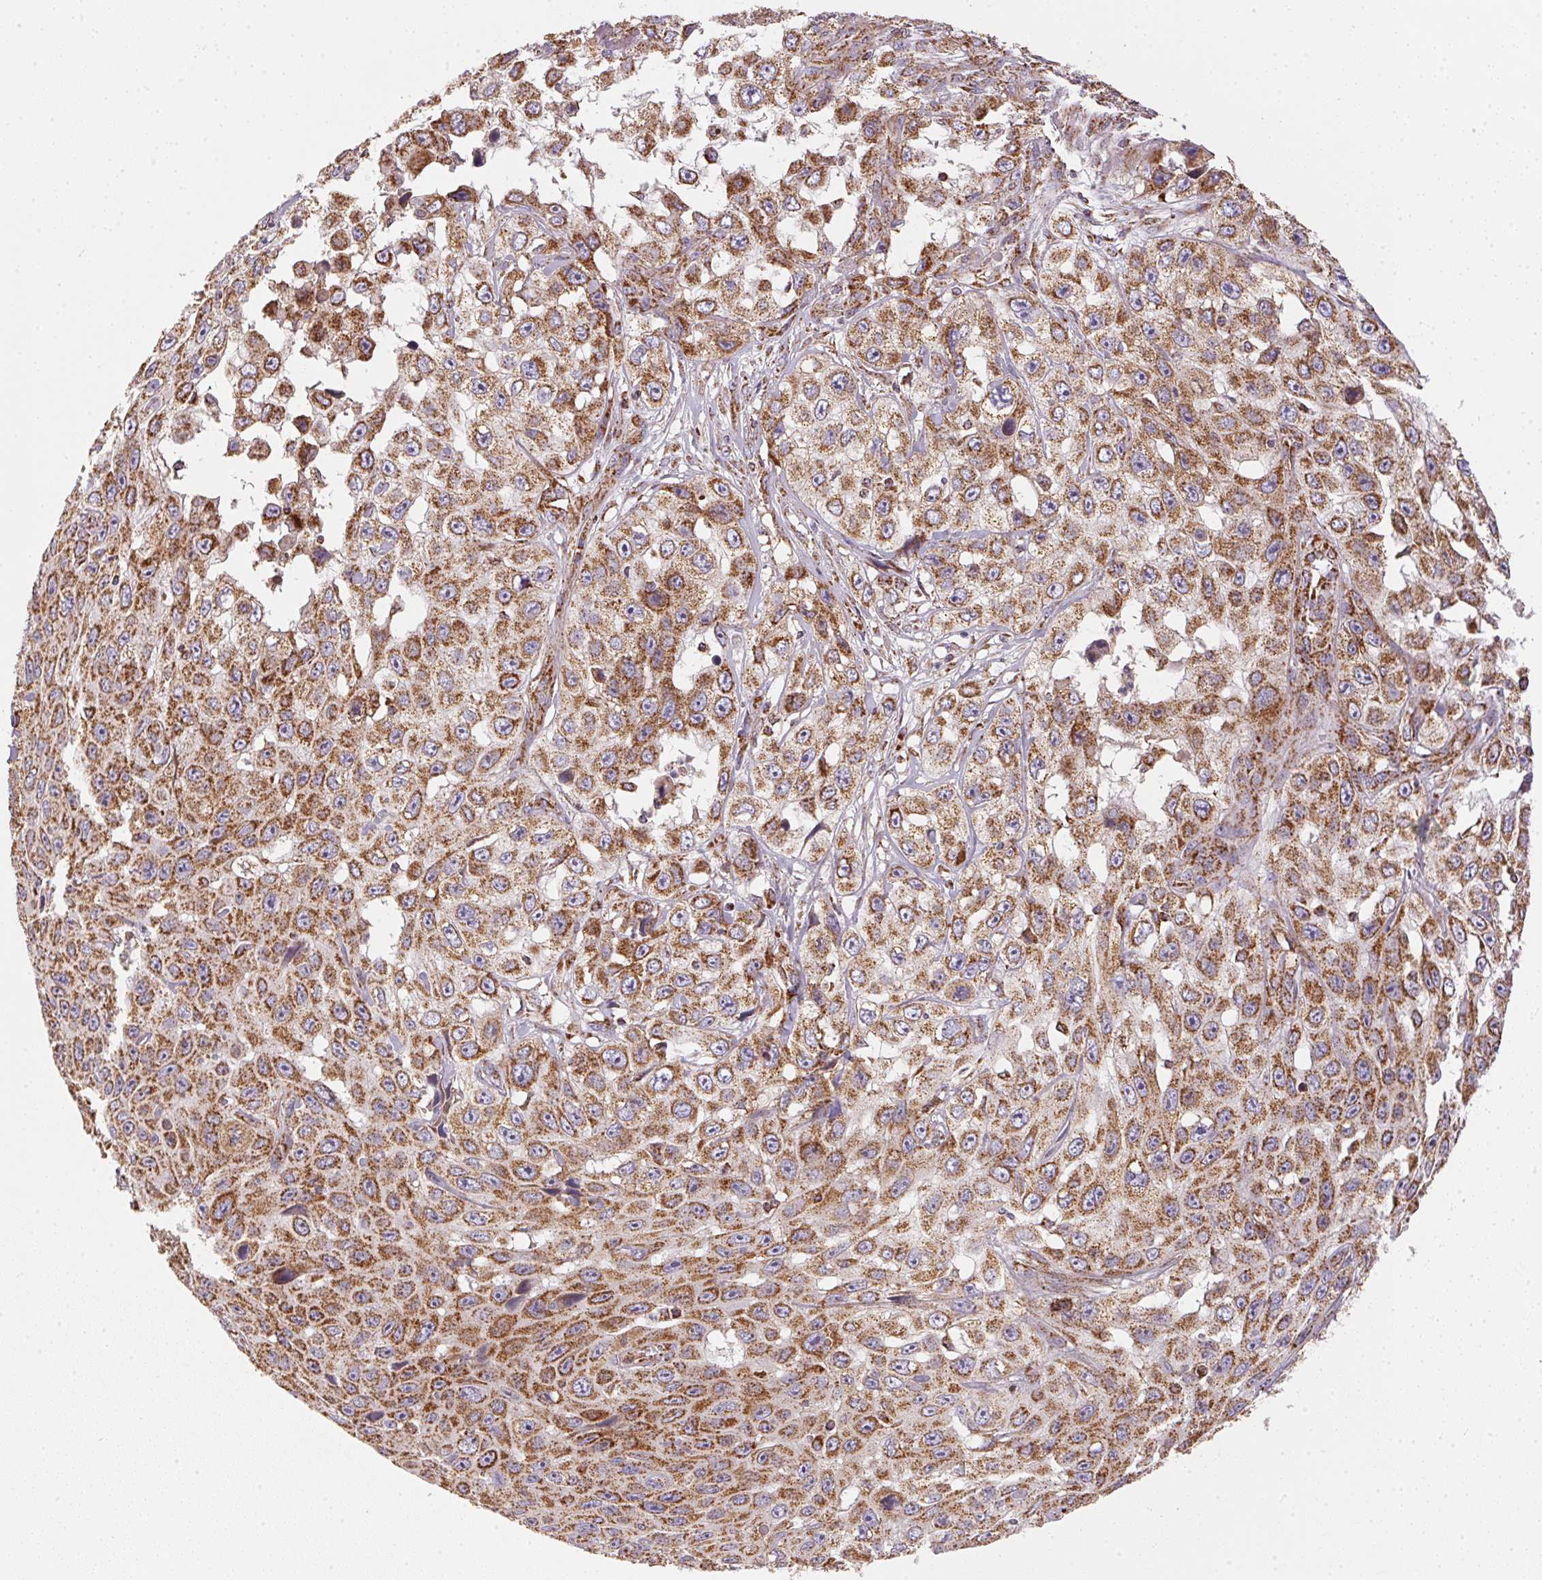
{"staining": {"intensity": "strong", "quantity": ">75%", "location": "cytoplasmic/membranous"}, "tissue": "skin cancer", "cell_type": "Tumor cells", "image_type": "cancer", "snomed": [{"axis": "morphology", "description": "Squamous cell carcinoma, NOS"}, {"axis": "topography", "description": "Skin"}], "caption": "A high amount of strong cytoplasmic/membranous positivity is appreciated in approximately >75% of tumor cells in squamous cell carcinoma (skin) tissue.", "gene": "NDUFS2", "patient": {"sex": "male", "age": 82}}